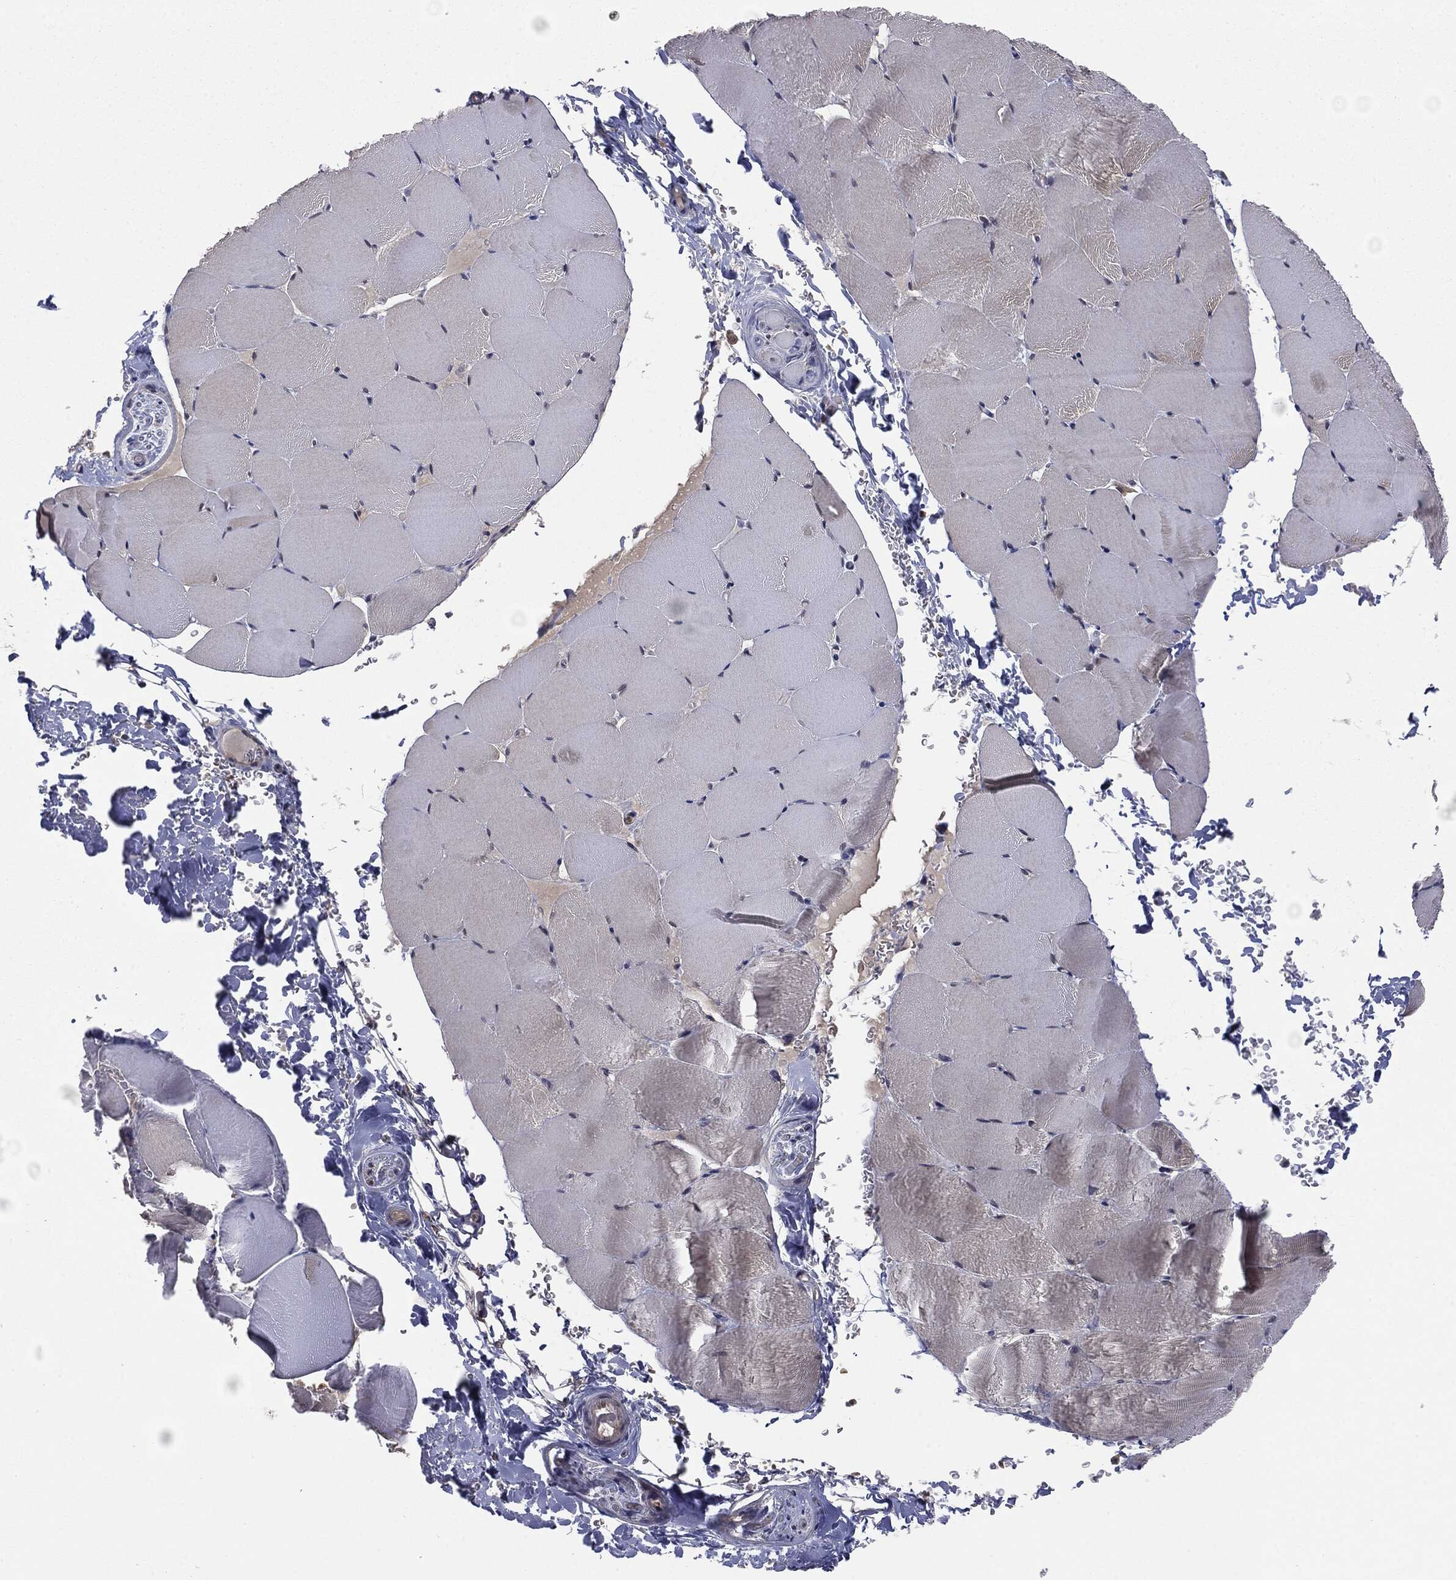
{"staining": {"intensity": "negative", "quantity": "none", "location": "none"}, "tissue": "skeletal muscle", "cell_type": "Myocytes", "image_type": "normal", "snomed": [{"axis": "morphology", "description": "Normal tissue, NOS"}, {"axis": "topography", "description": "Skeletal muscle"}], "caption": "Immunohistochemistry photomicrograph of benign skeletal muscle: human skeletal muscle stained with DAB (3,3'-diaminobenzidine) shows no significant protein staining in myocytes.", "gene": "KRT7", "patient": {"sex": "female", "age": 37}}